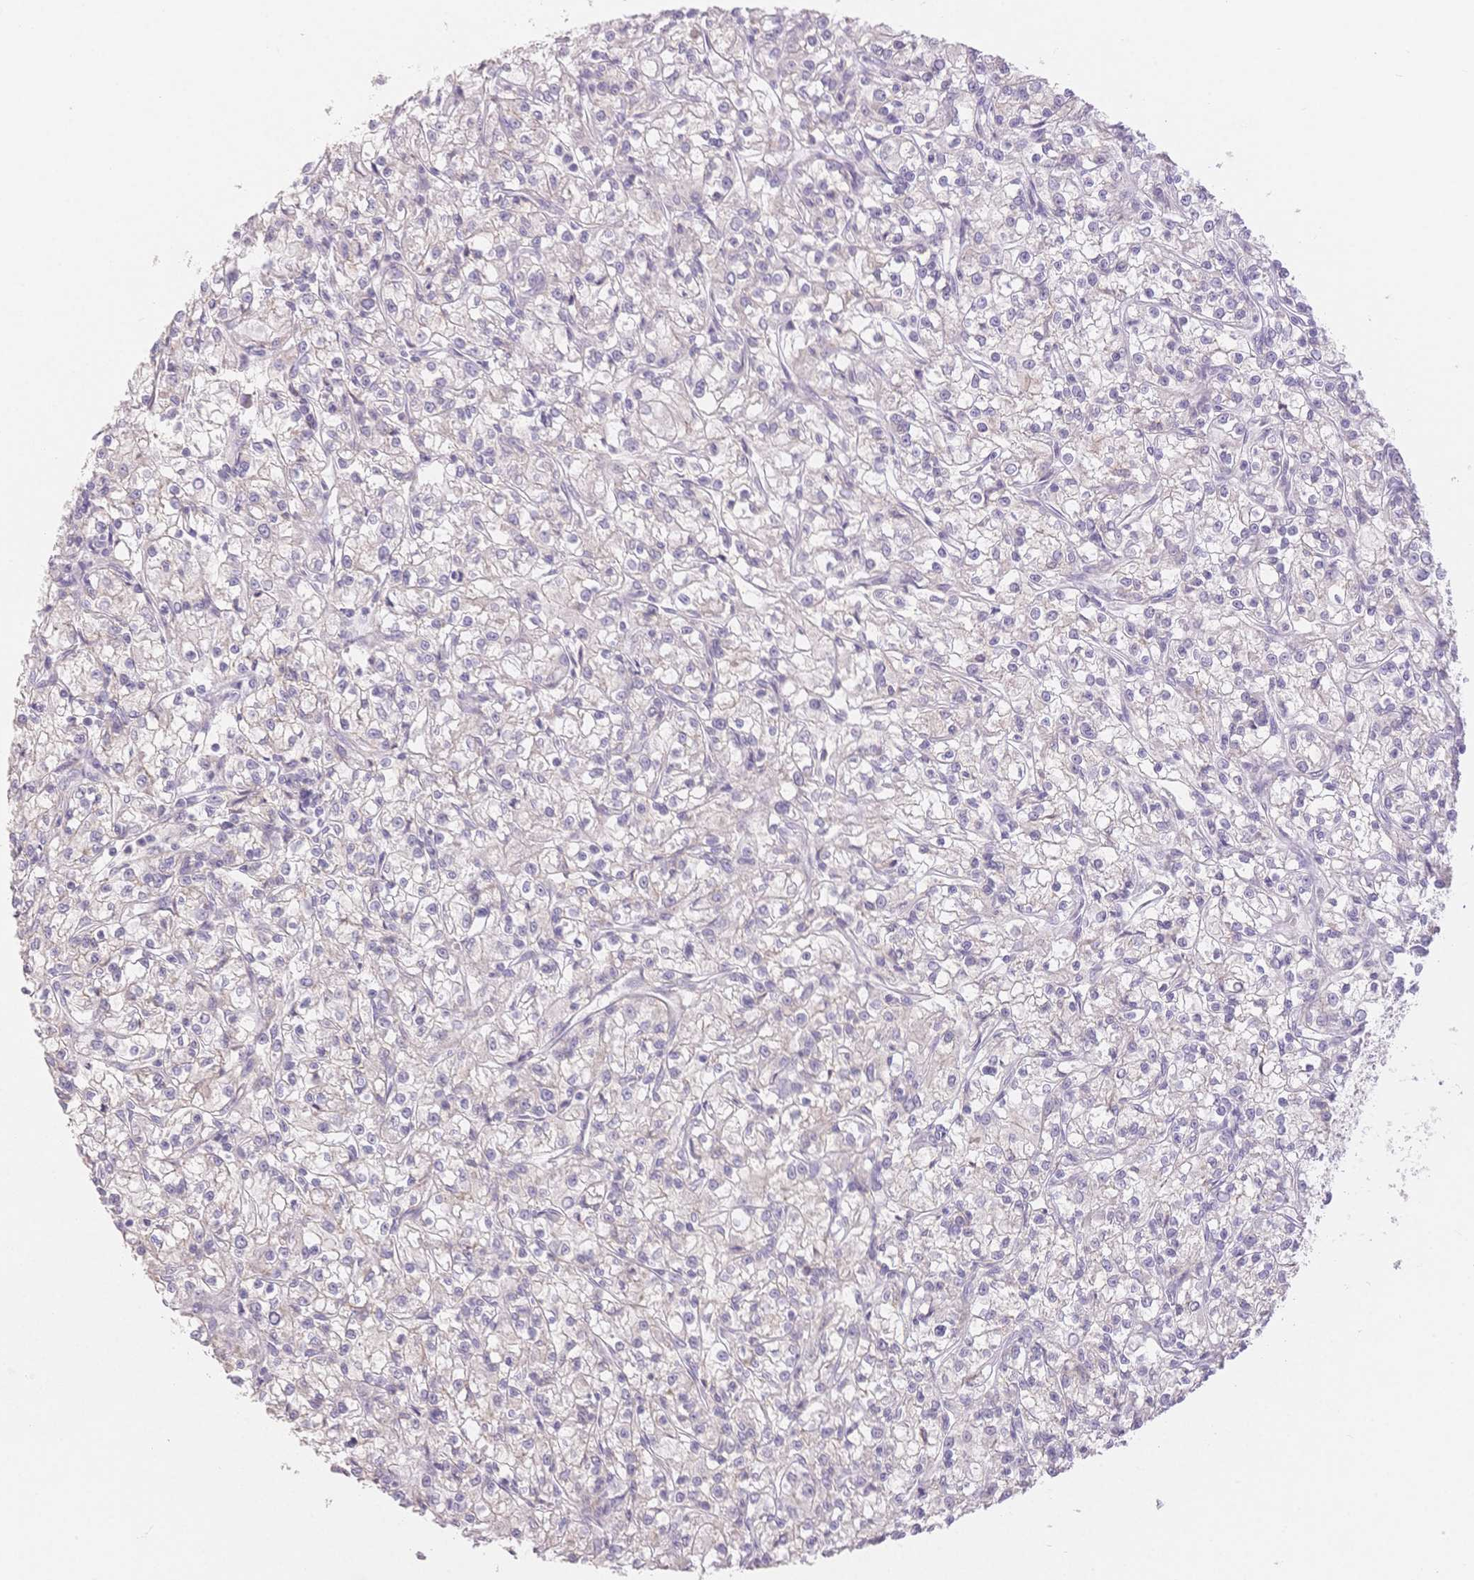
{"staining": {"intensity": "negative", "quantity": "none", "location": "none"}, "tissue": "renal cancer", "cell_type": "Tumor cells", "image_type": "cancer", "snomed": [{"axis": "morphology", "description": "Adenocarcinoma, NOS"}, {"axis": "topography", "description": "Kidney"}], "caption": "This image is of adenocarcinoma (renal) stained with IHC to label a protein in brown with the nuclei are counter-stained blue. There is no positivity in tumor cells.", "gene": "SUV39H2", "patient": {"sex": "female", "age": 59}}